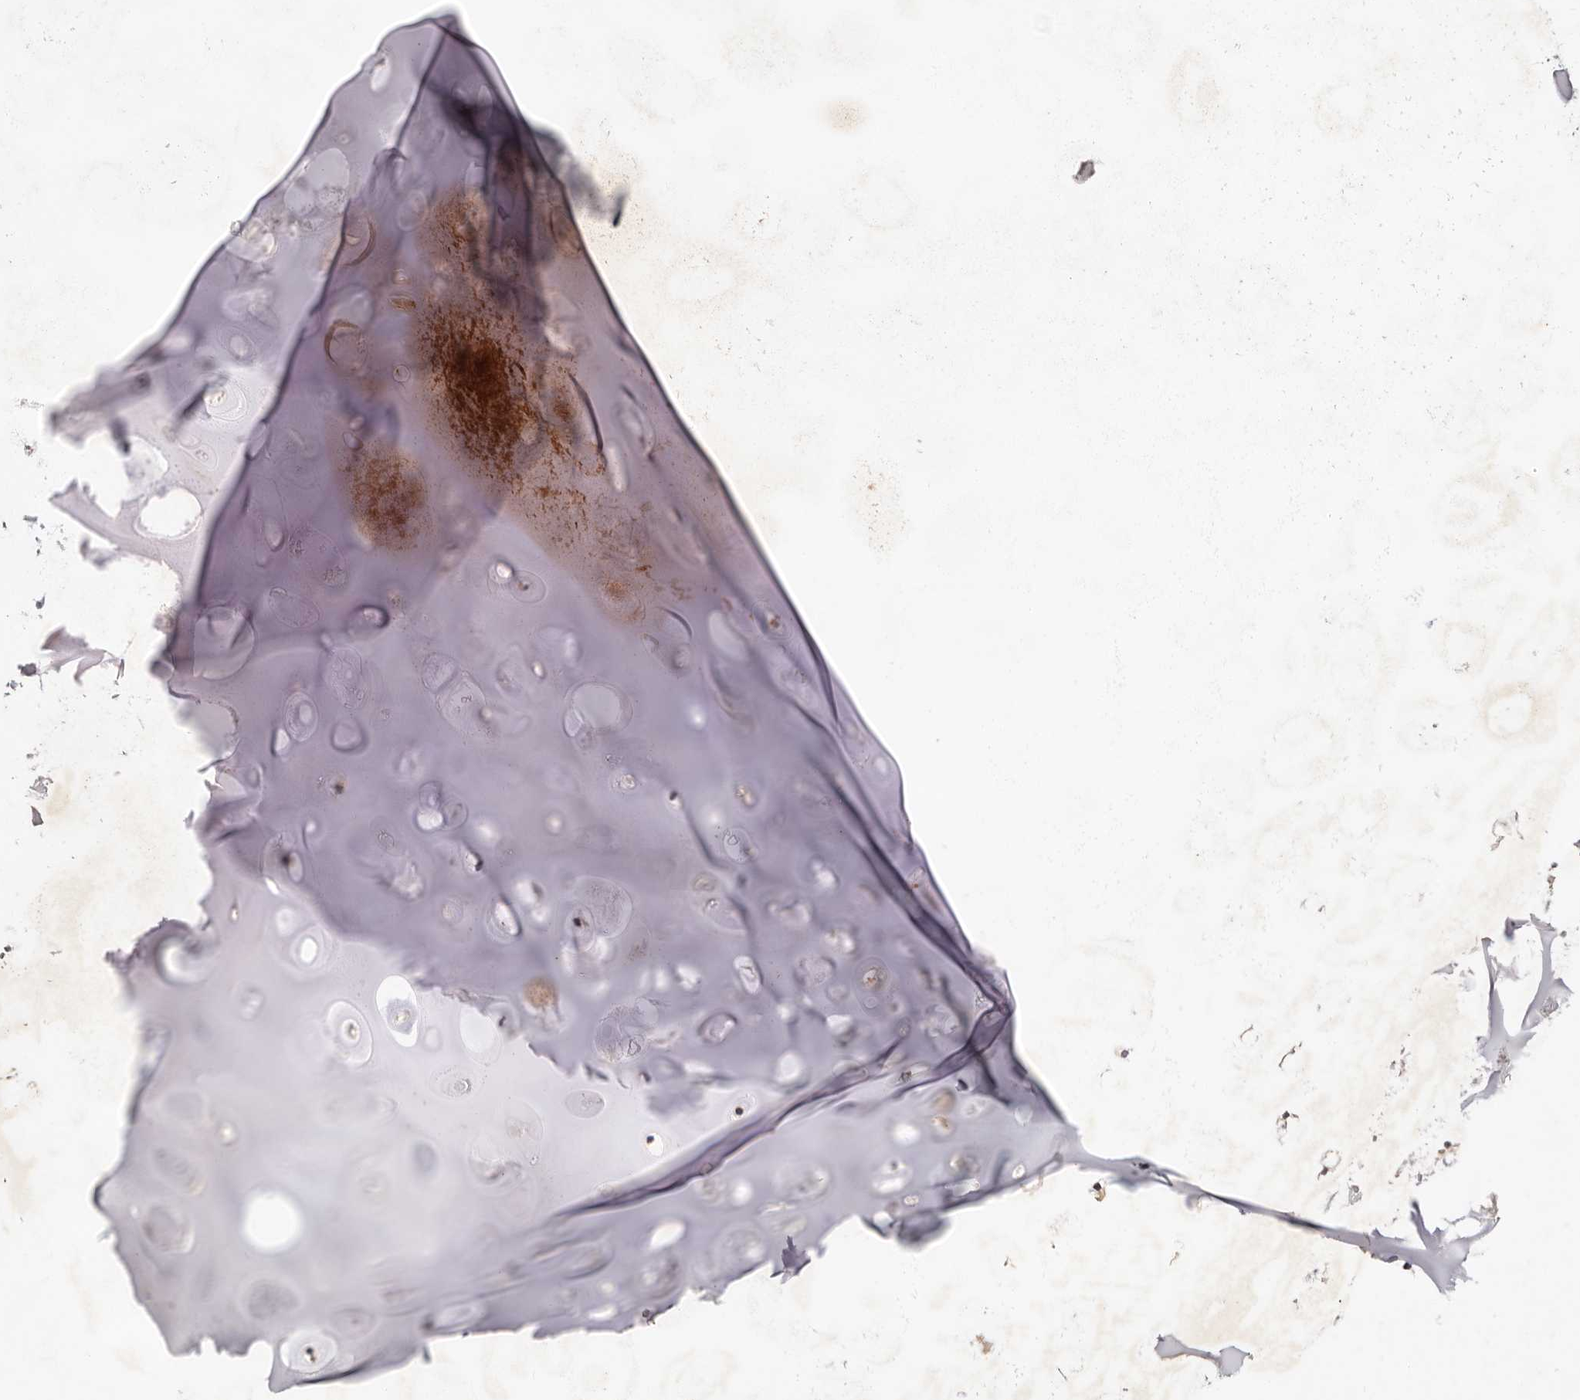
{"staining": {"intensity": "weak", "quantity": "<25%", "location": "nuclear"}, "tissue": "adipose tissue", "cell_type": "Adipocytes", "image_type": "normal", "snomed": [{"axis": "morphology", "description": "Normal tissue, NOS"}, {"axis": "topography", "description": "Cartilage tissue"}], "caption": "Immunohistochemistry micrograph of normal adipose tissue: human adipose tissue stained with DAB shows no significant protein staining in adipocytes. (Stains: DAB immunohistochemistry (IHC) with hematoxylin counter stain, Microscopy: brightfield microscopy at high magnification).", "gene": "KLF7", "patient": {"sex": "female", "age": 63}}